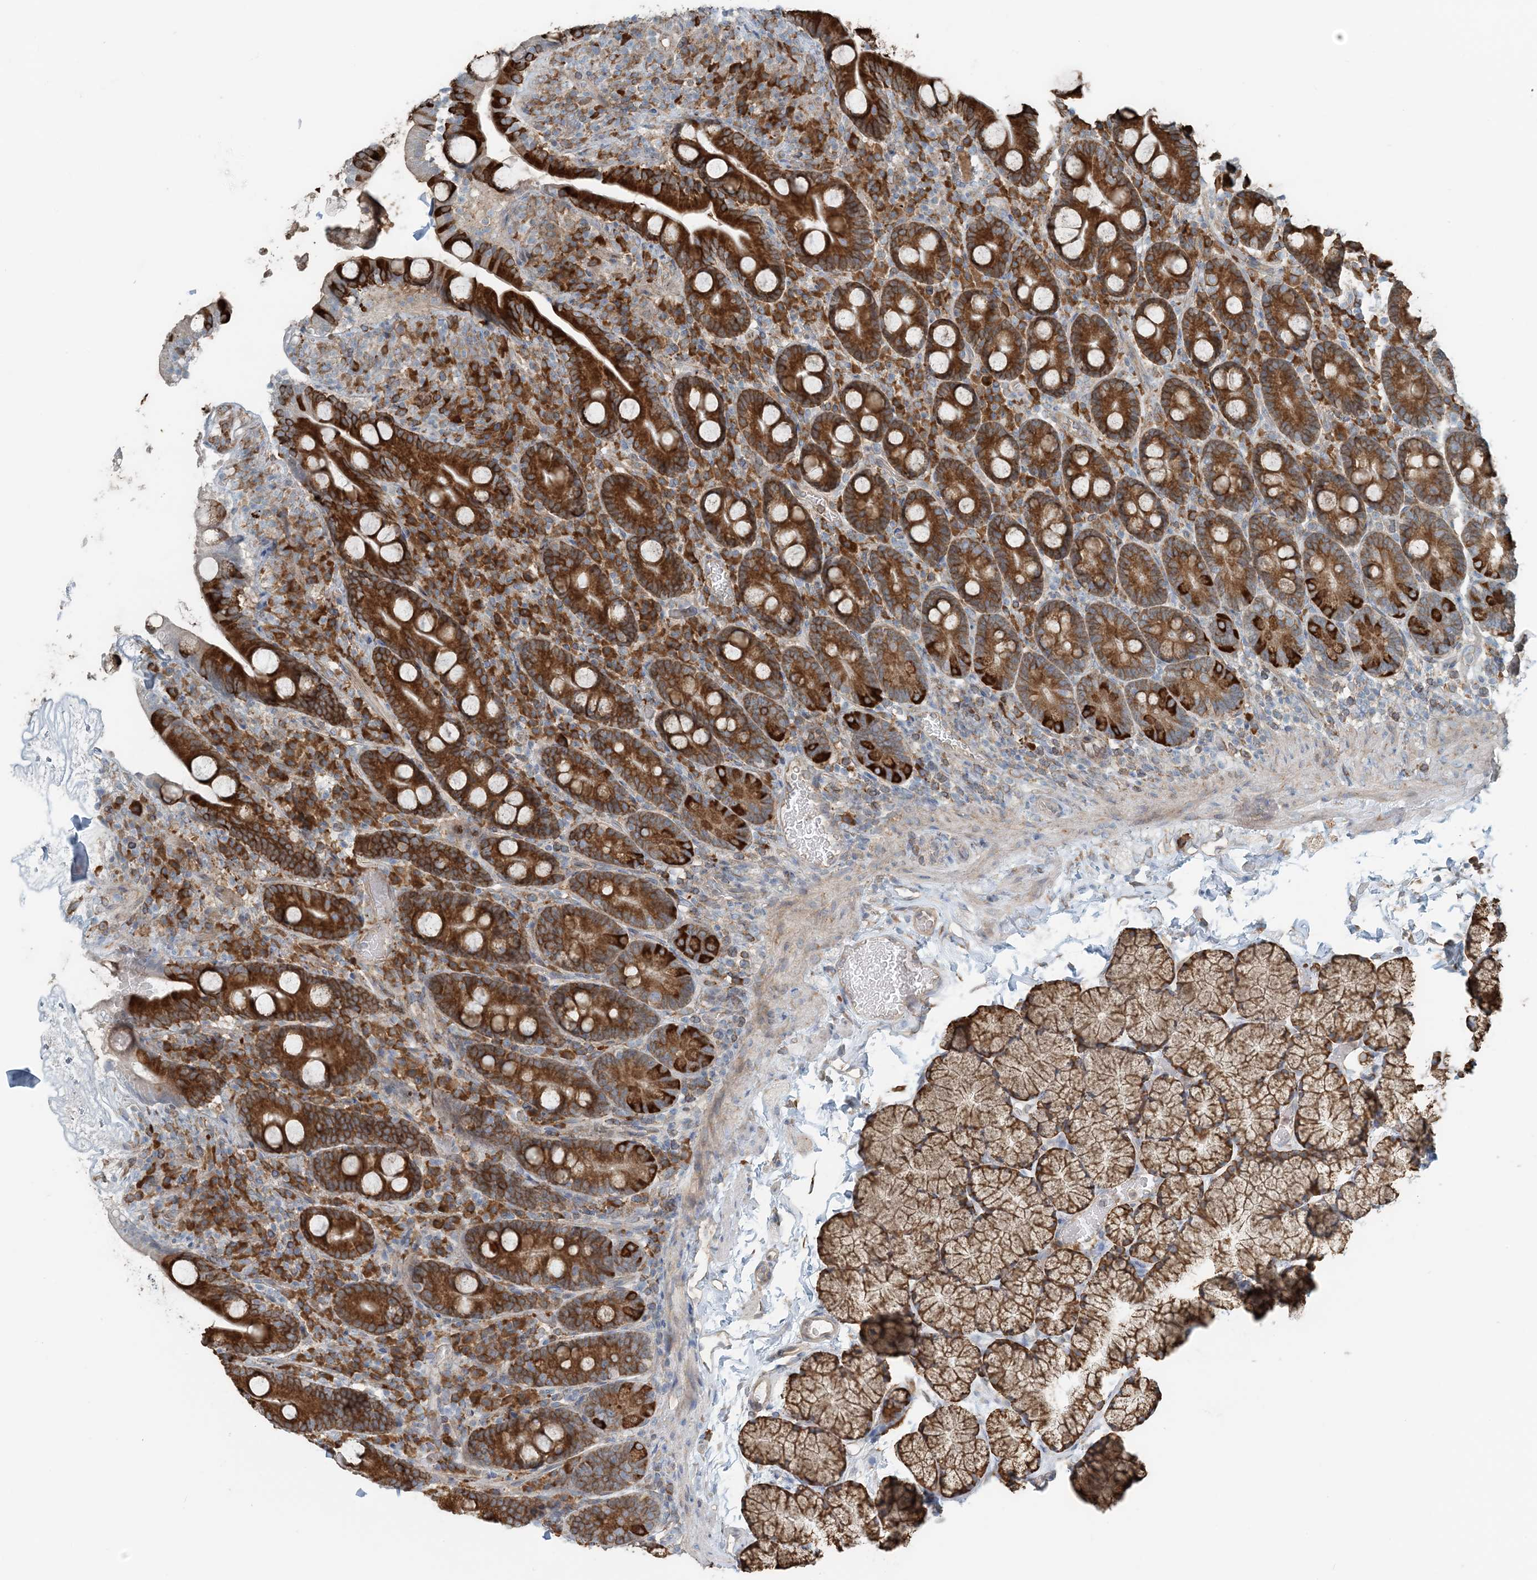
{"staining": {"intensity": "strong", "quantity": ">75%", "location": "cytoplasmic/membranous"}, "tissue": "duodenum", "cell_type": "Glandular cells", "image_type": "normal", "snomed": [{"axis": "morphology", "description": "Normal tissue, NOS"}, {"axis": "topography", "description": "Duodenum"}], "caption": "This image demonstrates normal duodenum stained with IHC to label a protein in brown. The cytoplasmic/membranous of glandular cells show strong positivity for the protein. Nuclei are counter-stained blue.", "gene": "CERKL", "patient": {"sex": "male", "age": 35}}